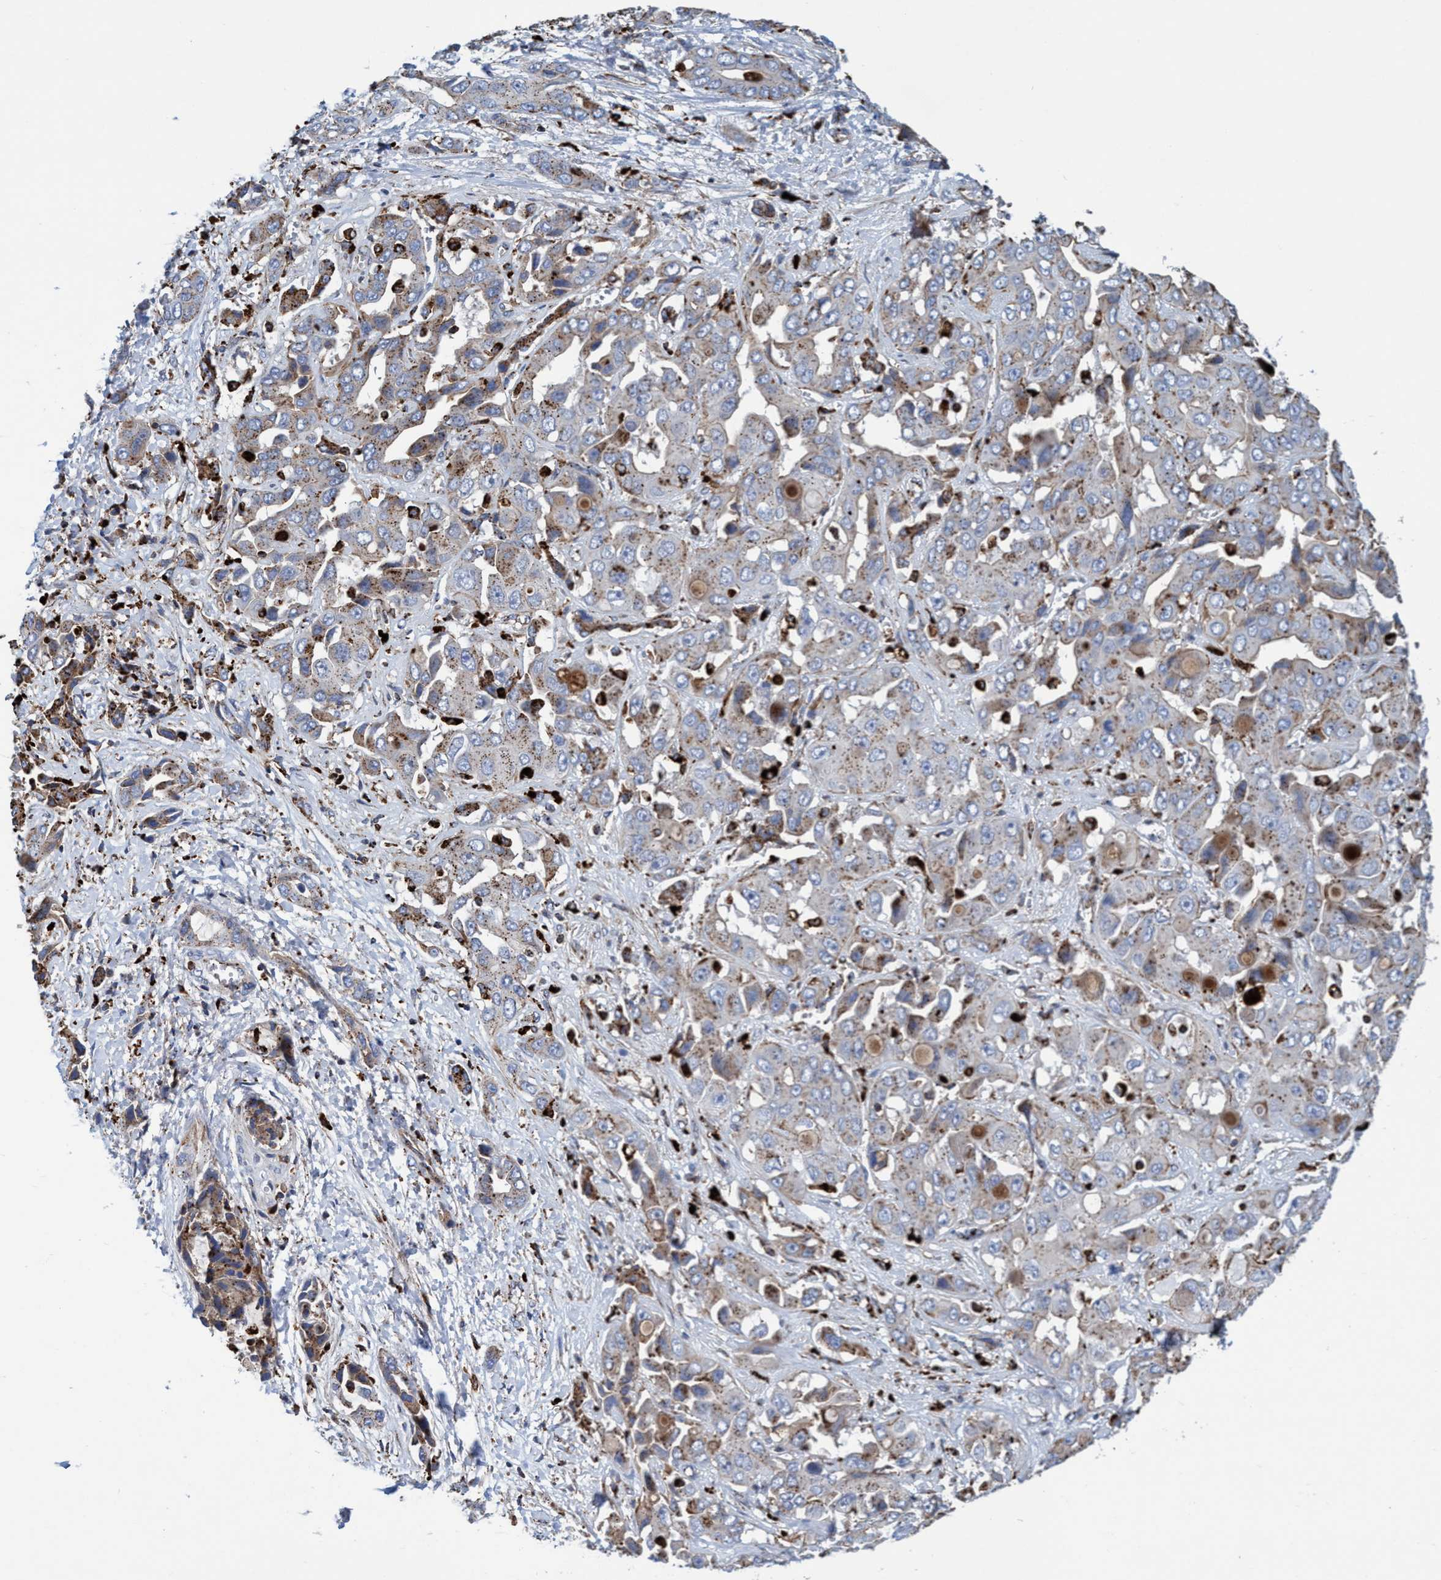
{"staining": {"intensity": "moderate", "quantity": ">75%", "location": "cytoplasmic/membranous"}, "tissue": "liver cancer", "cell_type": "Tumor cells", "image_type": "cancer", "snomed": [{"axis": "morphology", "description": "Cholangiocarcinoma"}, {"axis": "topography", "description": "Liver"}], "caption": "IHC micrograph of liver cholangiocarcinoma stained for a protein (brown), which demonstrates medium levels of moderate cytoplasmic/membranous expression in approximately >75% of tumor cells.", "gene": "TRIM65", "patient": {"sex": "female", "age": 52}}